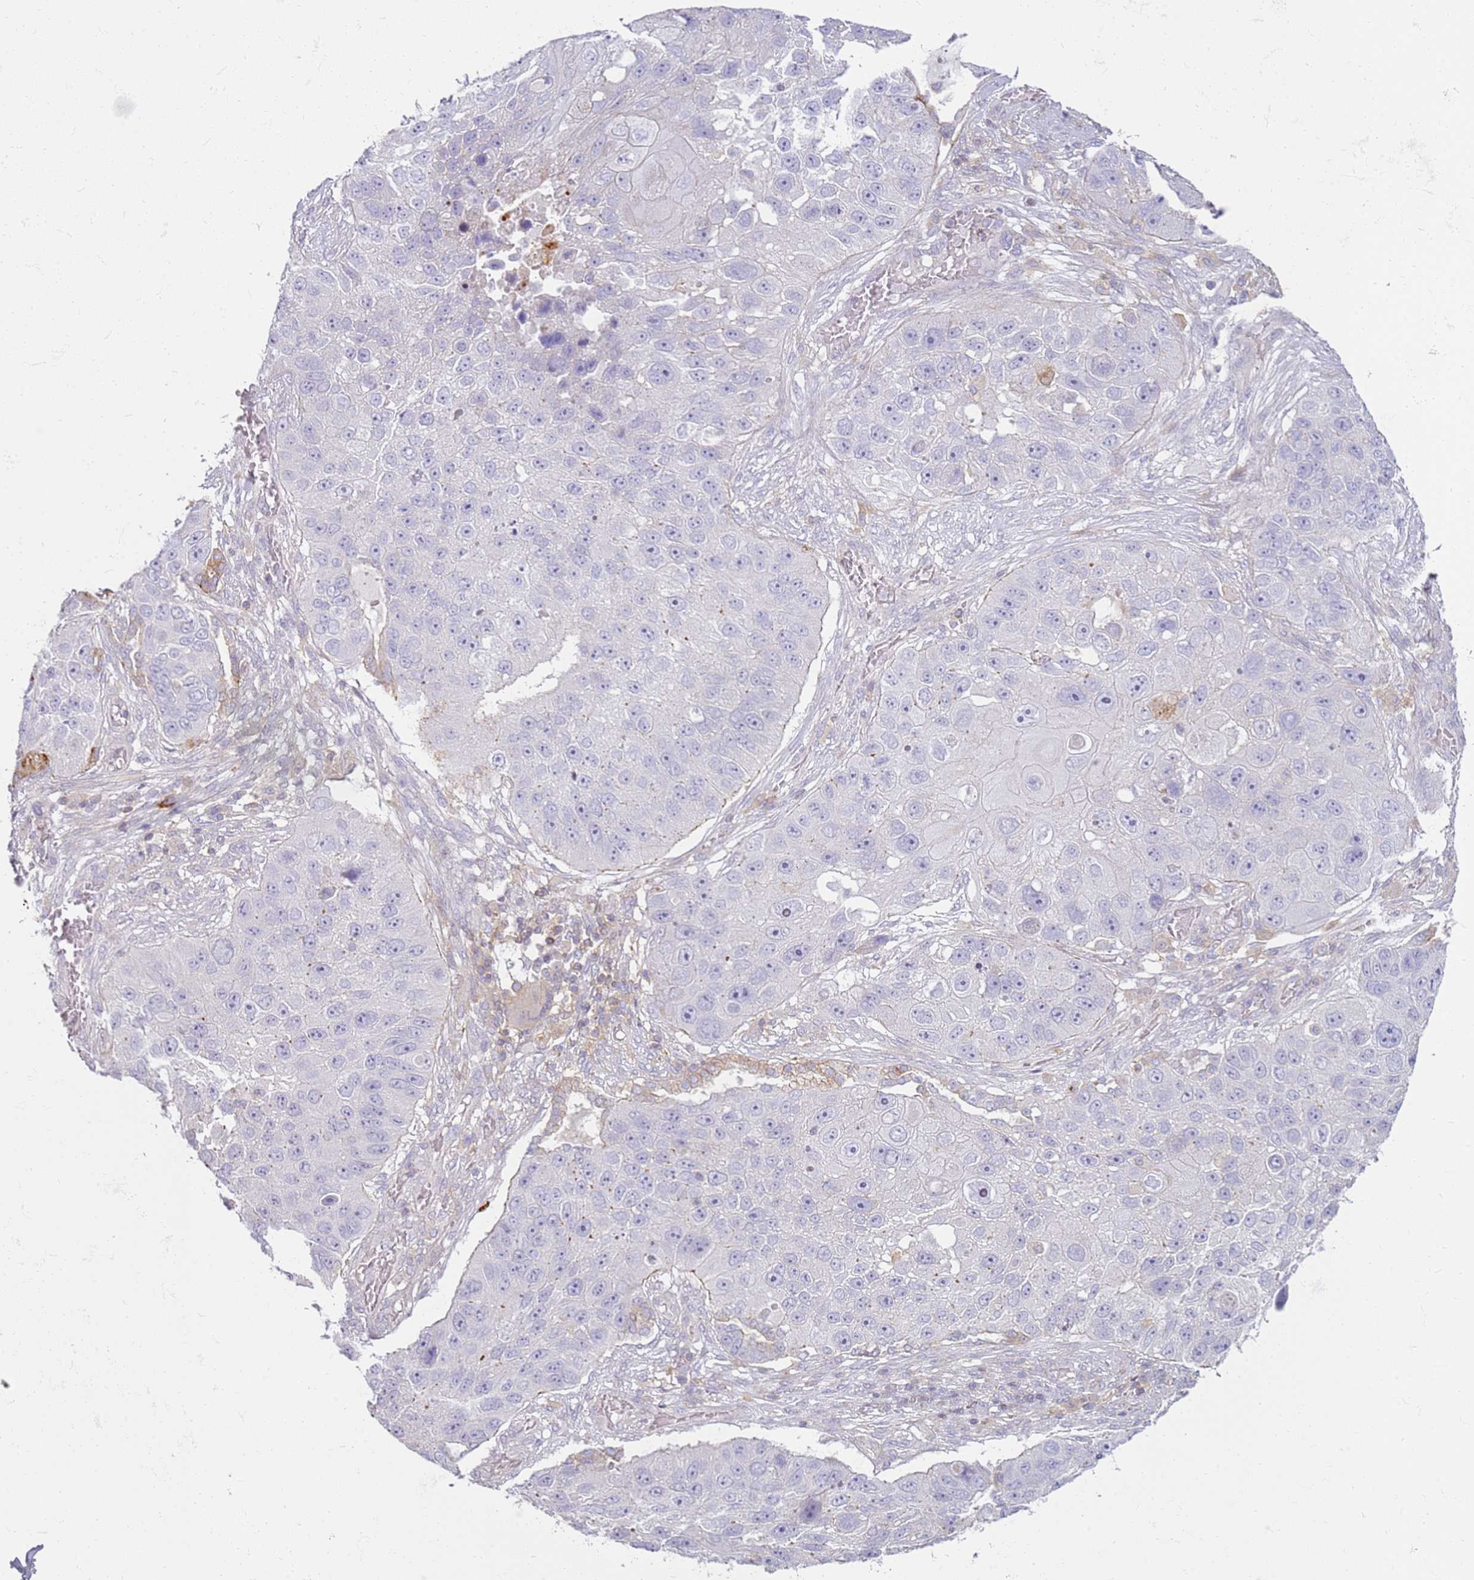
{"staining": {"intensity": "negative", "quantity": "none", "location": "none"}, "tissue": "lung cancer", "cell_type": "Tumor cells", "image_type": "cancer", "snomed": [{"axis": "morphology", "description": "Squamous cell carcinoma, NOS"}, {"axis": "topography", "description": "Lung"}], "caption": "Lung squamous cell carcinoma was stained to show a protein in brown. There is no significant staining in tumor cells.", "gene": "FPR1", "patient": {"sex": "male", "age": 61}}